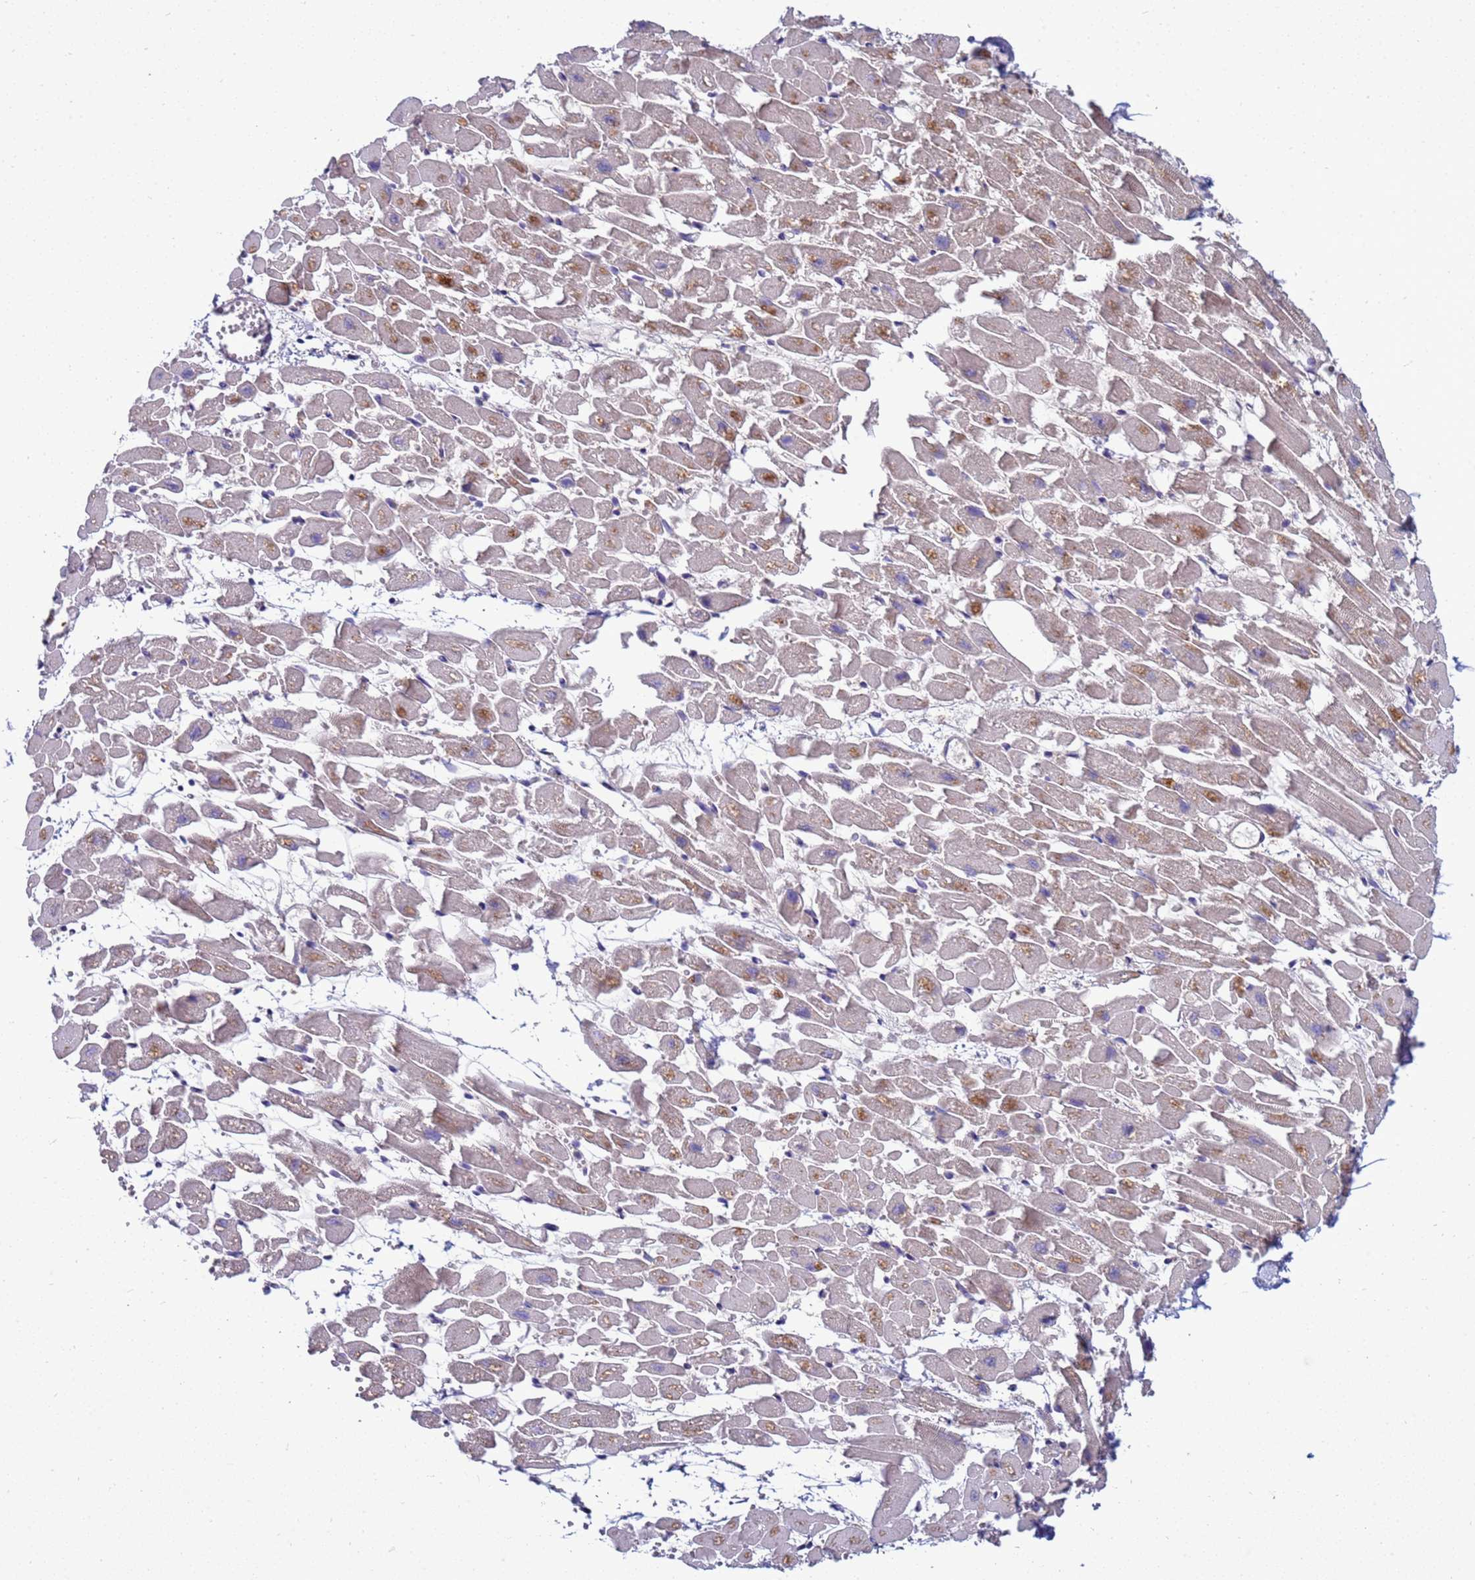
{"staining": {"intensity": "weak", "quantity": "25%-75%", "location": "cytoplasmic/membranous"}, "tissue": "heart muscle", "cell_type": "Cardiomyocytes", "image_type": "normal", "snomed": [{"axis": "morphology", "description": "Normal tissue, NOS"}, {"axis": "topography", "description": "Heart"}], "caption": "Weak cytoplasmic/membranous staining is identified in about 25%-75% of cardiomyocytes in normal heart muscle. Nuclei are stained in blue.", "gene": "NAT1", "patient": {"sex": "female", "age": 64}}